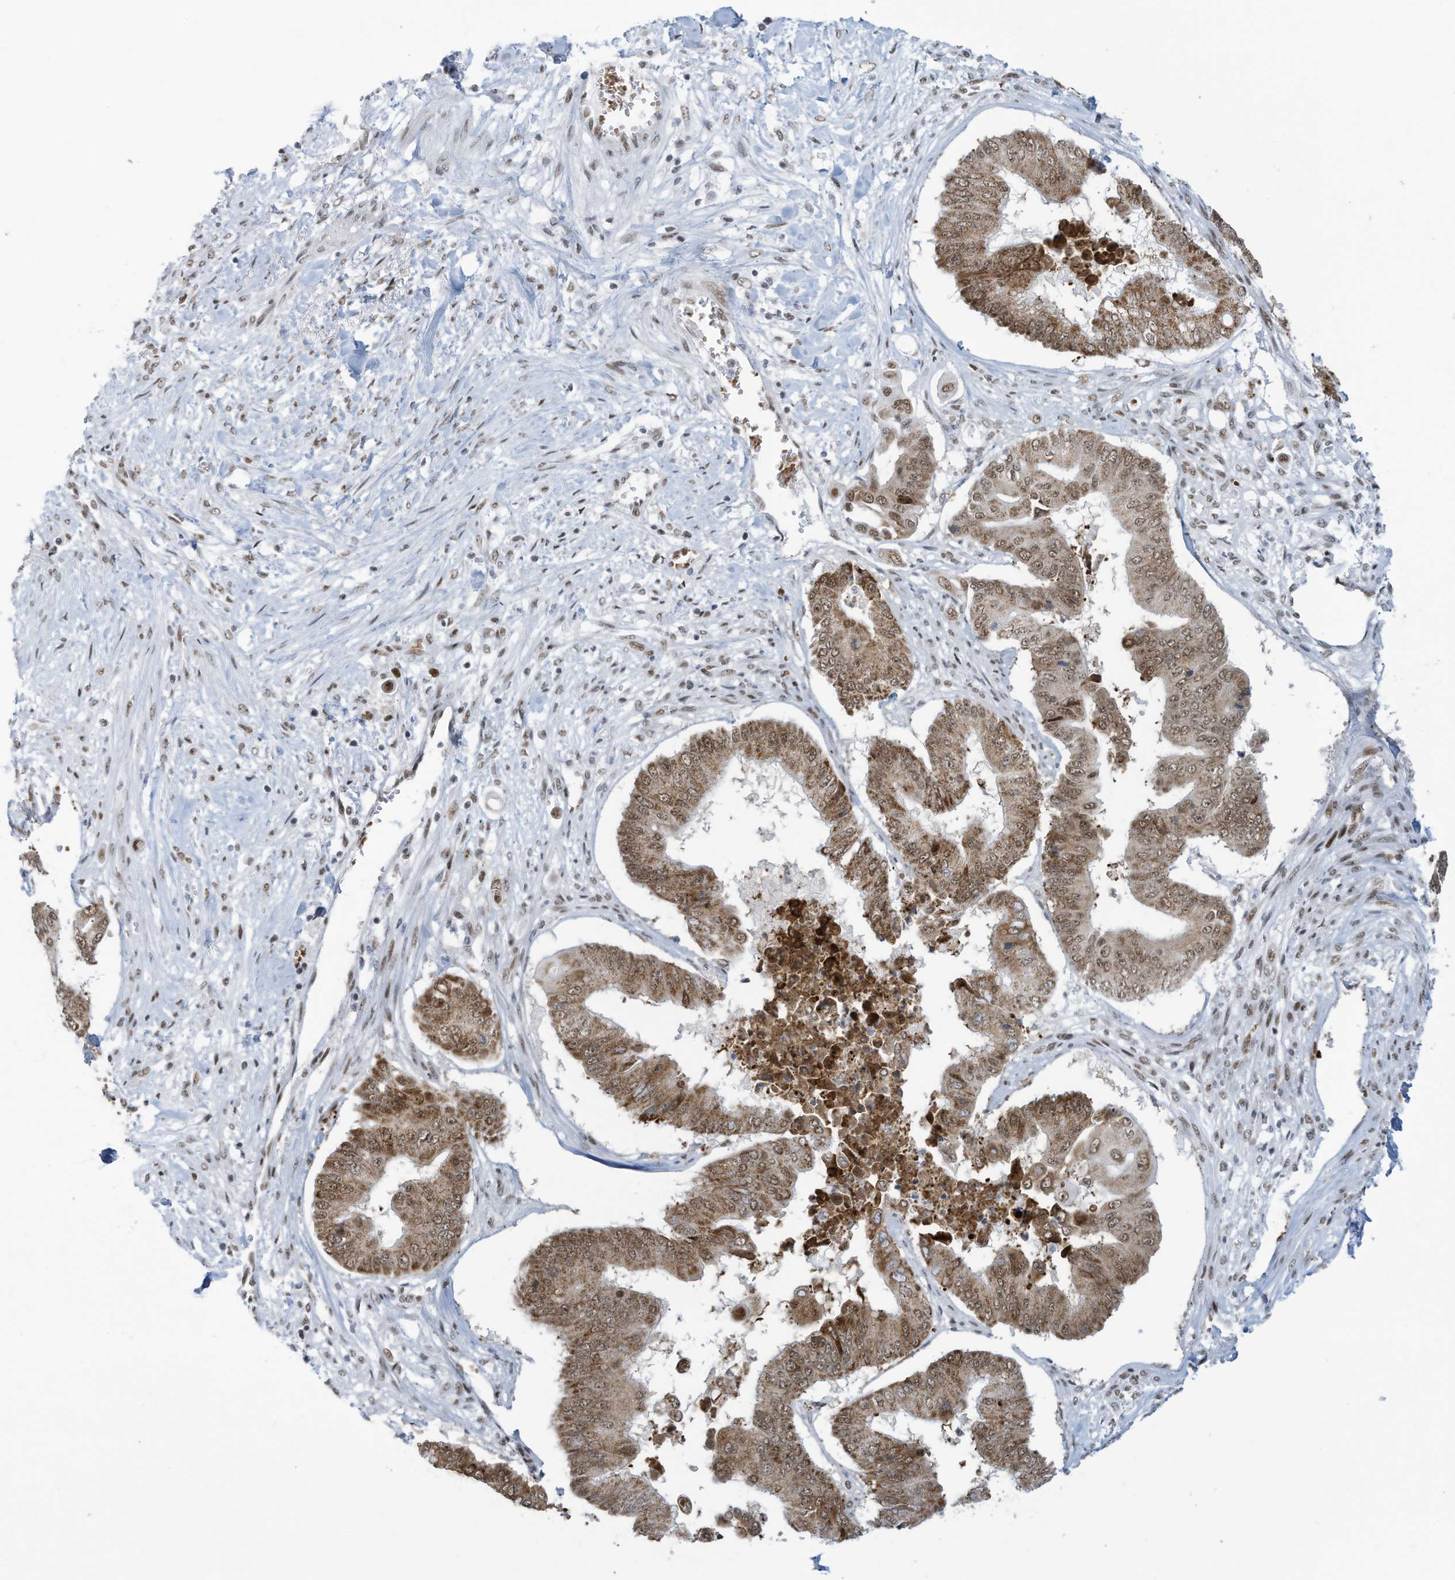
{"staining": {"intensity": "moderate", "quantity": ">75%", "location": "cytoplasmic/membranous,nuclear"}, "tissue": "pancreatic cancer", "cell_type": "Tumor cells", "image_type": "cancer", "snomed": [{"axis": "morphology", "description": "Adenocarcinoma, NOS"}, {"axis": "topography", "description": "Pancreas"}], "caption": "An immunohistochemistry (IHC) histopathology image of neoplastic tissue is shown. Protein staining in brown highlights moderate cytoplasmic/membranous and nuclear positivity in pancreatic cancer within tumor cells.", "gene": "ECT2L", "patient": {"sex": "female", "age": 77}}